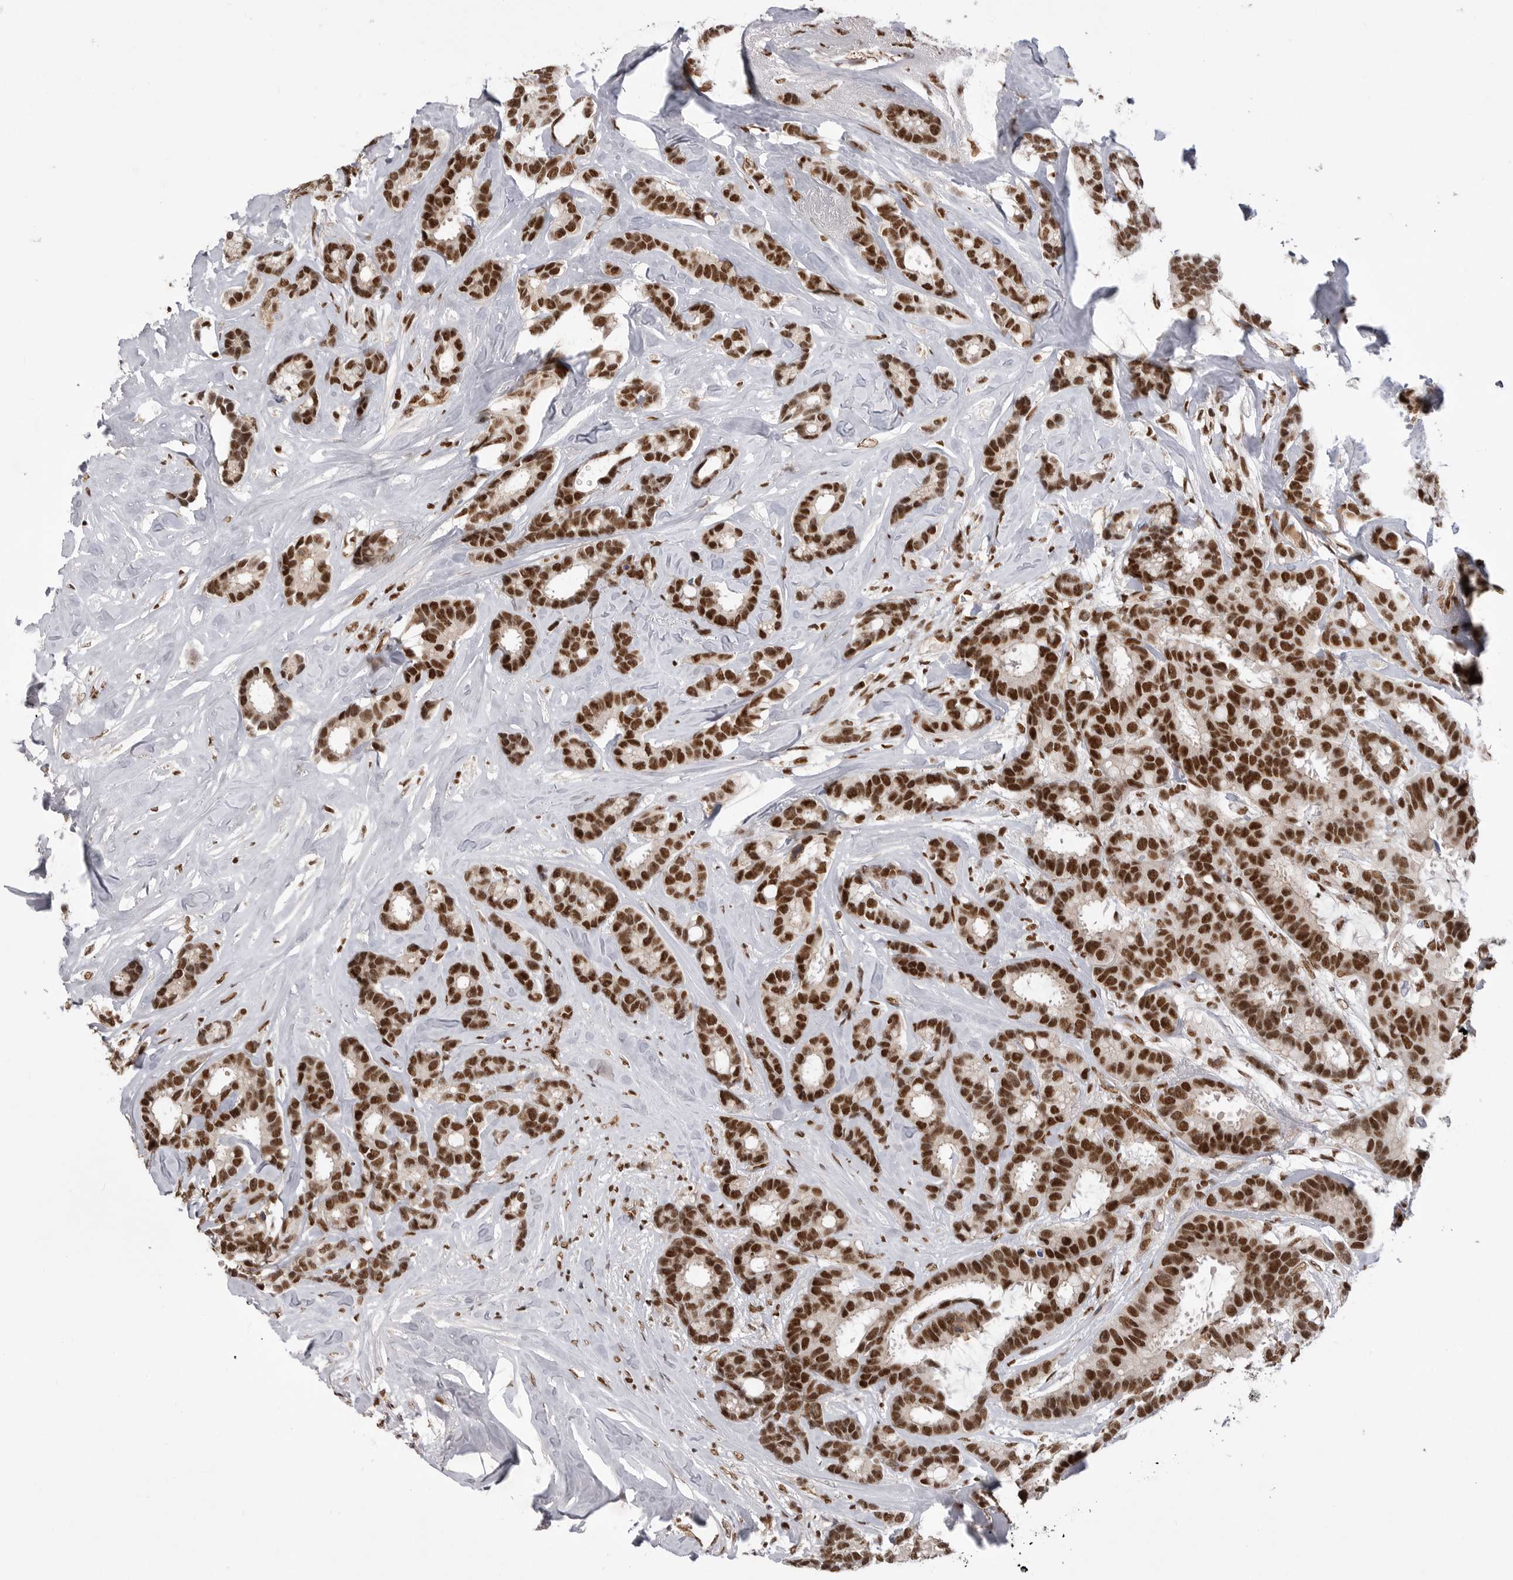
{"staining": {"intensity": "strong", "quantity": ">75%", "location": "nuclear"}, "tissue": "breast cancer", "cell_type": "Tumor cells", "image_type": "cancer", "snomed": [{"axis": "morphology", "description": "Duct carcinoma"}, {"axis": "topography", "description": "Breast"}], "caption": "This histopathology image shows immunohistochemistry staining of human breast cancer (invasive ductal carcinoma), with high strong nuclear expression in approximately >75% of tumor cells.", "gene": "PPP1R8", "patient": {"sex": "female", "age": 87}}